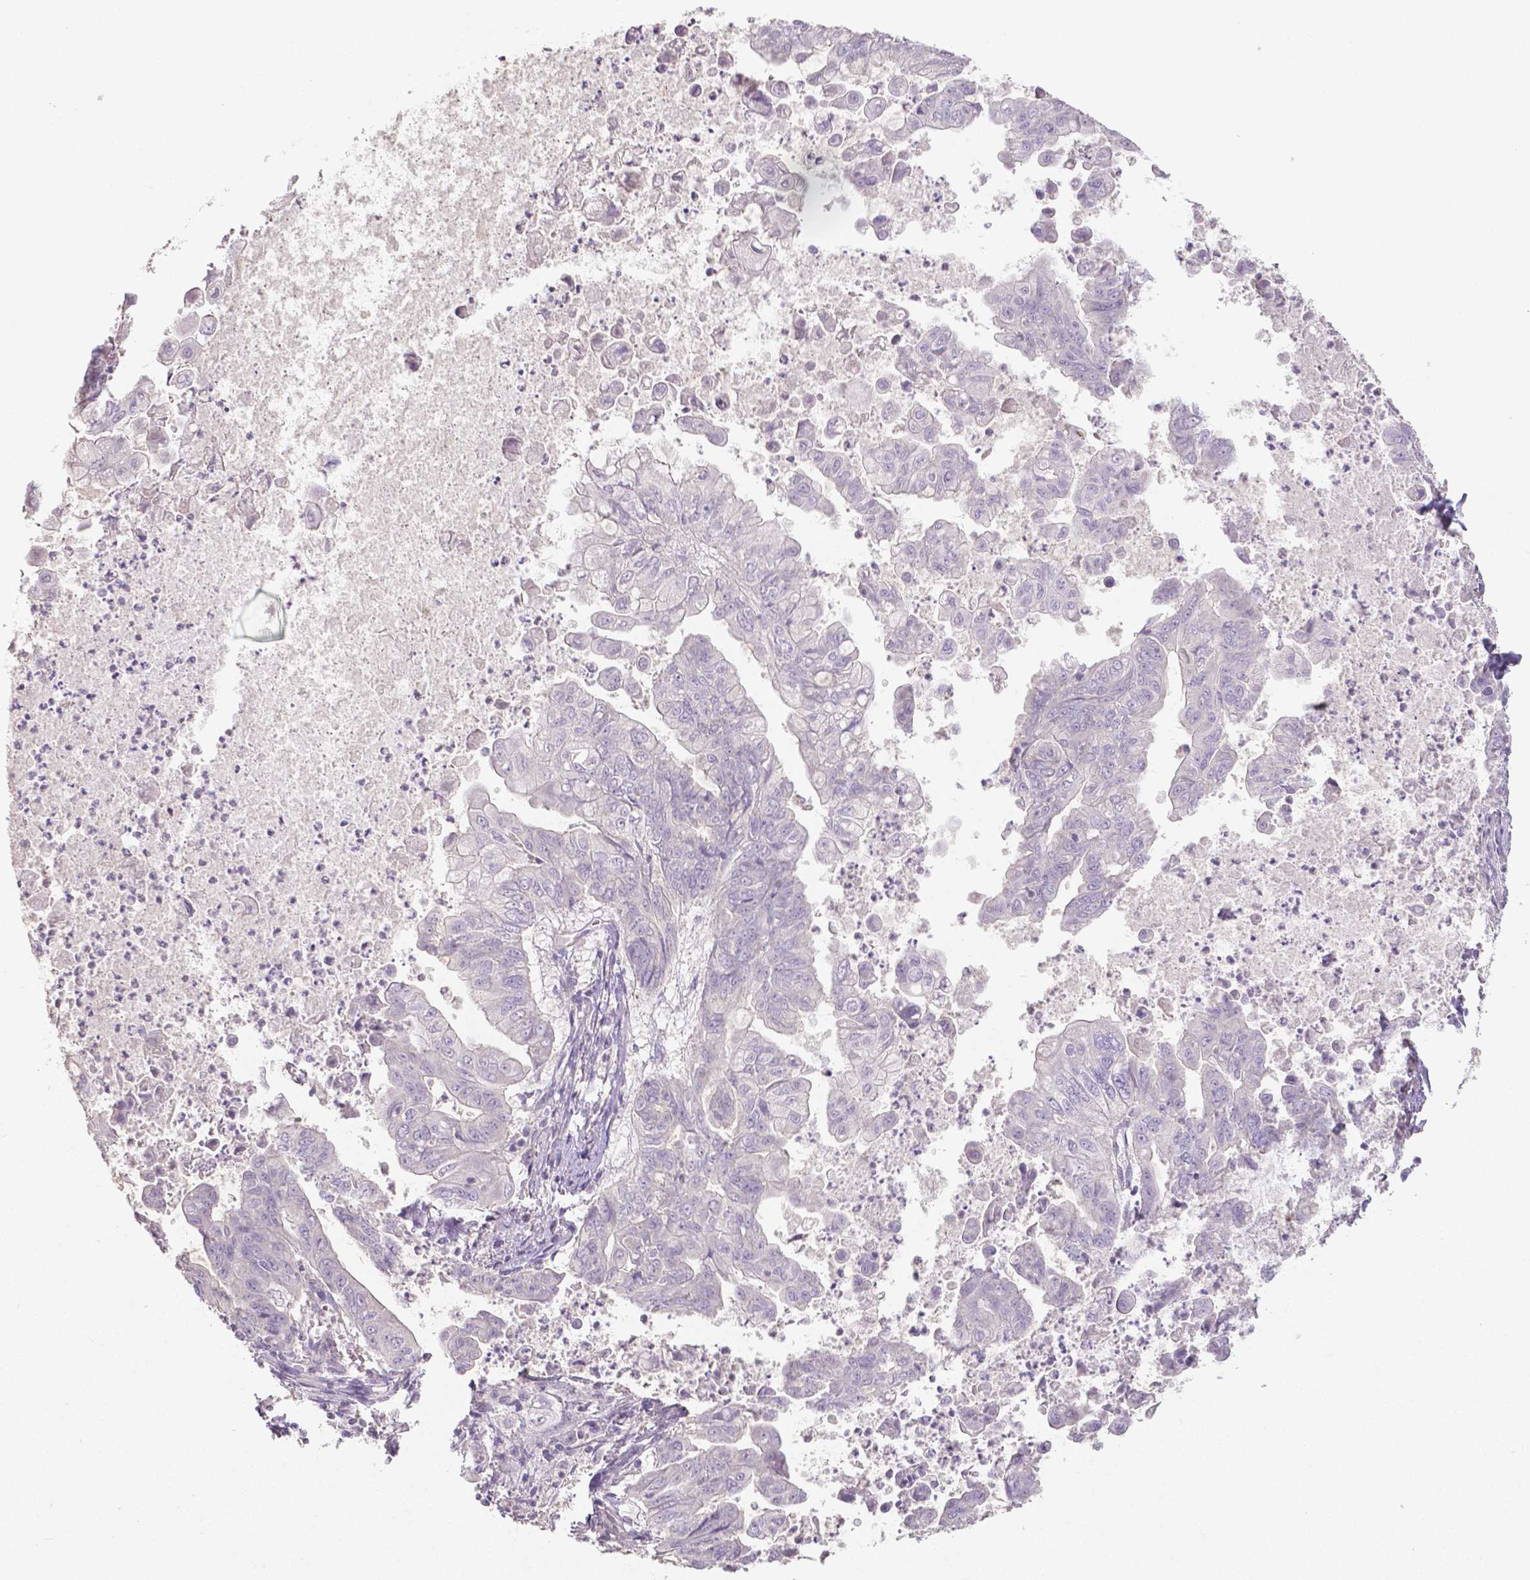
{"staining": {"intensity": "negative", "quantity": "none", "location": "none"}, "tissue": "stomach cancer", "cell_type": "Tumor cells", "image_type": "cancer", "snomed": [{"axis": "morphology", "description": "Adenocarcinoma, NOS"}, {"axis": "topography", "description": "Stomach, upper"}], "caption": "Stomach cancer (adenocarcinoma) was stained to show a protein in brown. There is no significant staining in tumor cells. The staining is performed using DAB (3,3'-diaminobenzidine) brown chromogen with nuclei counter-stained in using hematoxylin.", "gene": "CRMP1", "patient": {"sex": "male", "age": 80}}